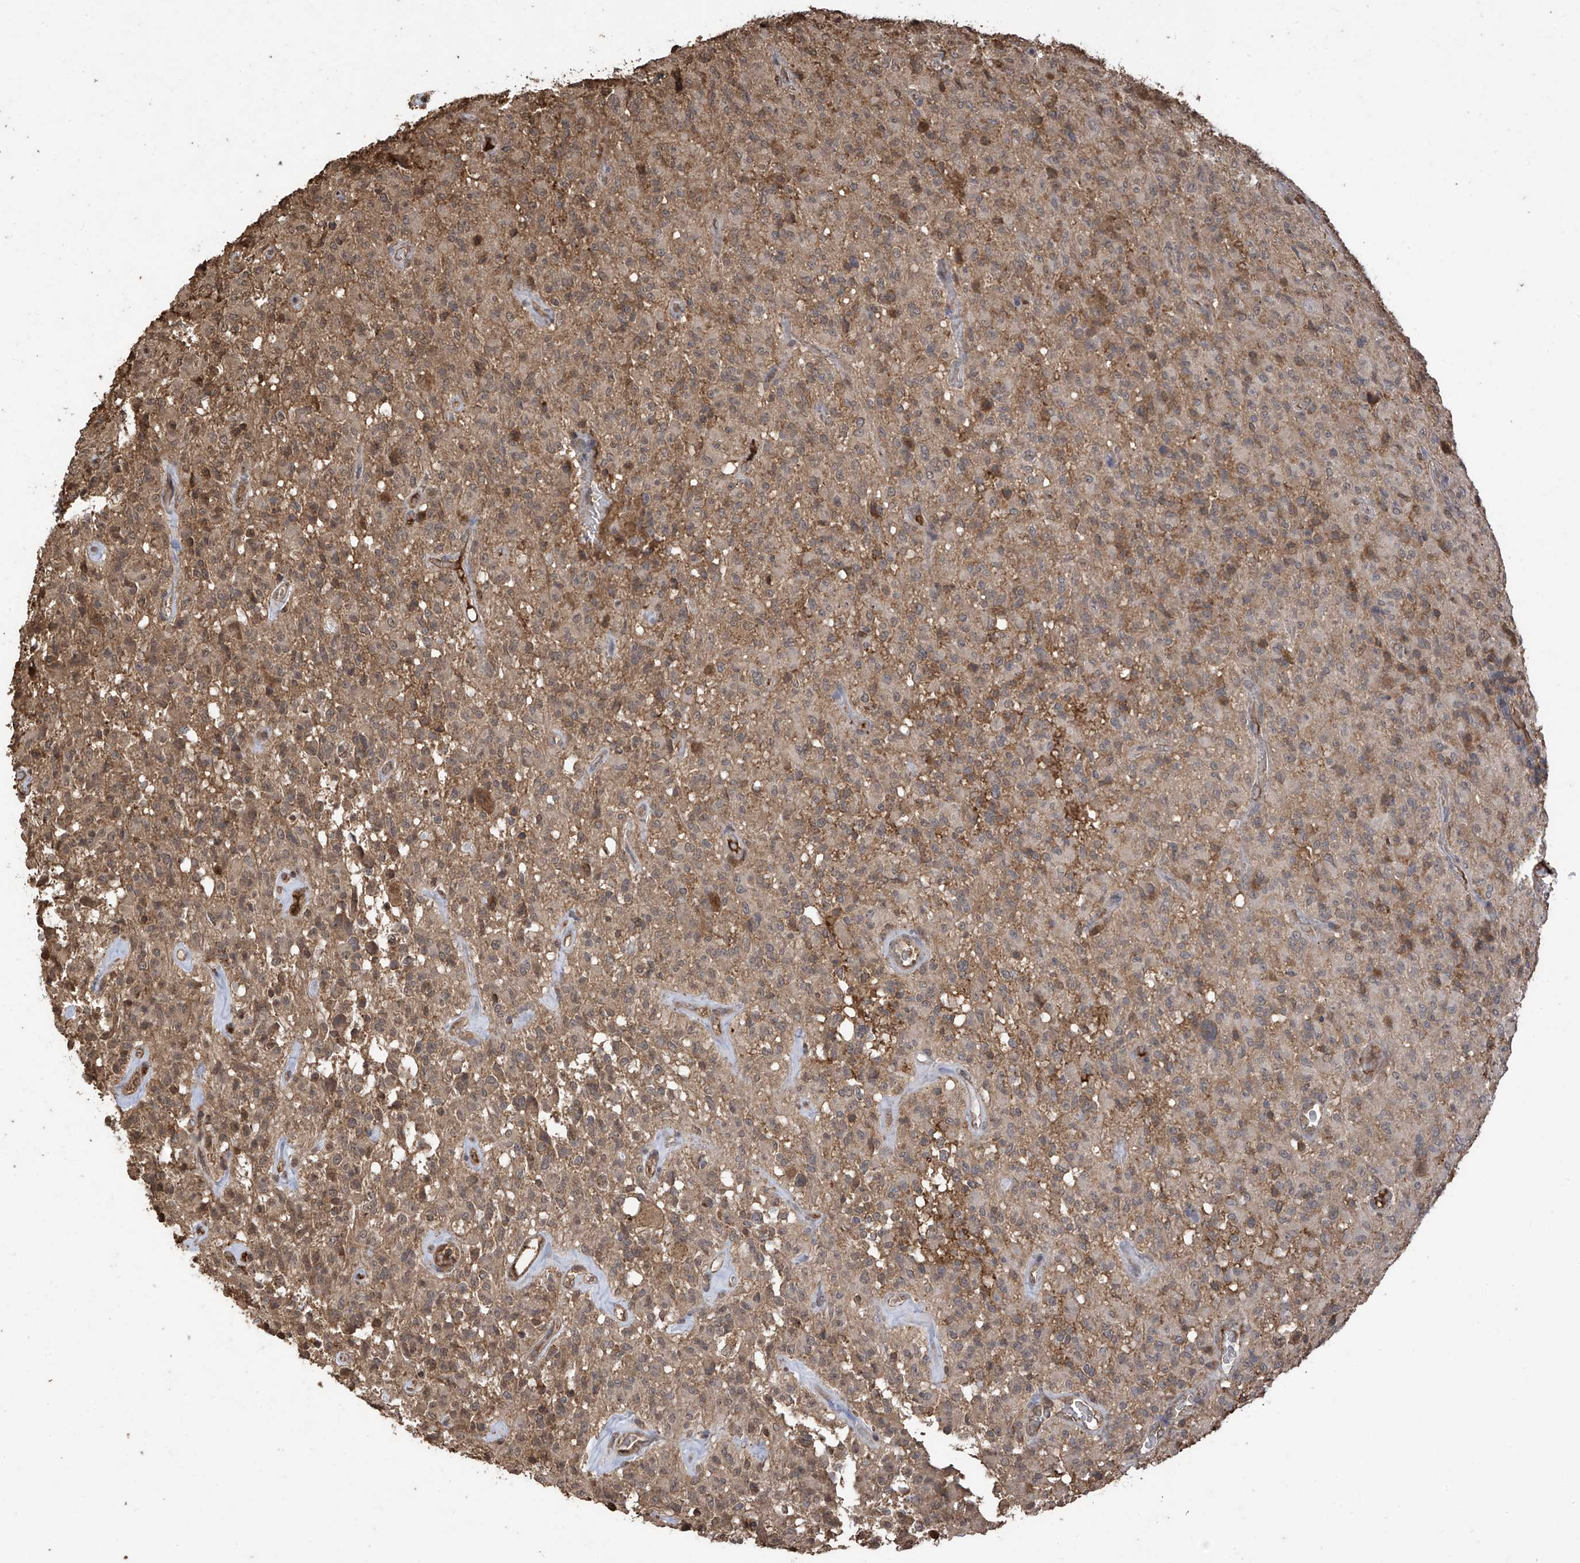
{"staining": {"intensity": "moderate", "quantity": "<25%", "location": "cytoplasmic/membranous,nuclear"}, "tissue": "glioma", "cell_type": "Tumor cells", "image_type": "cancer", "snomed": [{"axis": "morphology", "description": "Glioma, malignant, High grade"}, {"axis": "topography", "description": "Brain"}], "caption": "Protein analysis of malignant glioma (high-grade) tissue displays moderate cytoplasmic/membranous and nuclear expression in approximately <25% of tumor cells.", "gene": "PNPT1", "patient": {"sex": "female", "age": 57}}